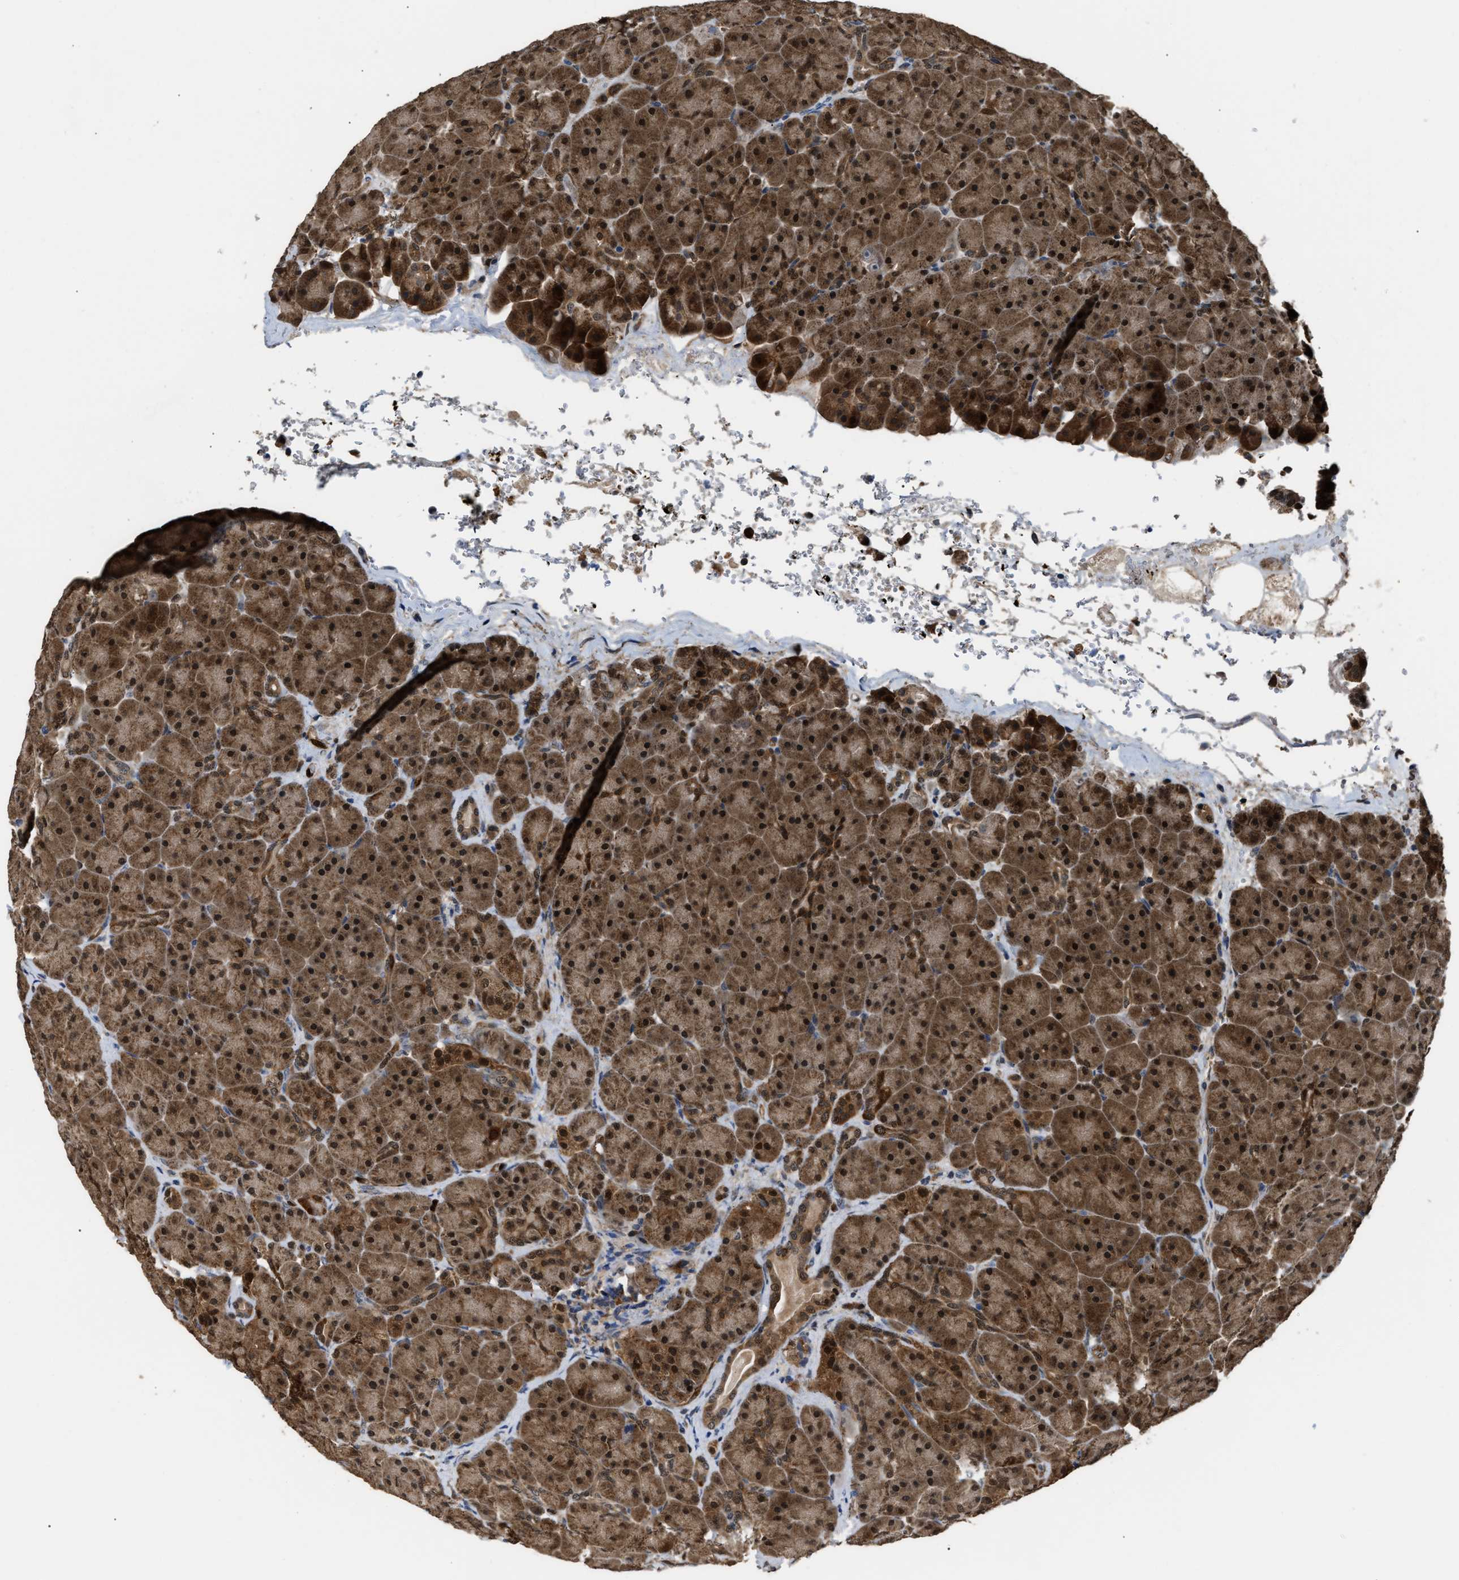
{"staining": {"intensity": "strong", "quantity": ">75%", "location": "cytoplasmic/membranous,nuclear"}, "tissue": "pancreas", "cell_type": "Exocrine glandular cells", "image_type": "normal", "snomed": [{"axis": "morphology", "description": "Normal tissue, NOS"}, {"axis": "topography", "description": "Pancreas"}], "caption": "The micrograph reveals staining of normal pancreas, revealing strong cytoplasmic/membranous,nuclear protein staining (brown color) within exocrine glandular cells.", "gene": "PPA1", "patient": {"sex": "male", "age": 66}}